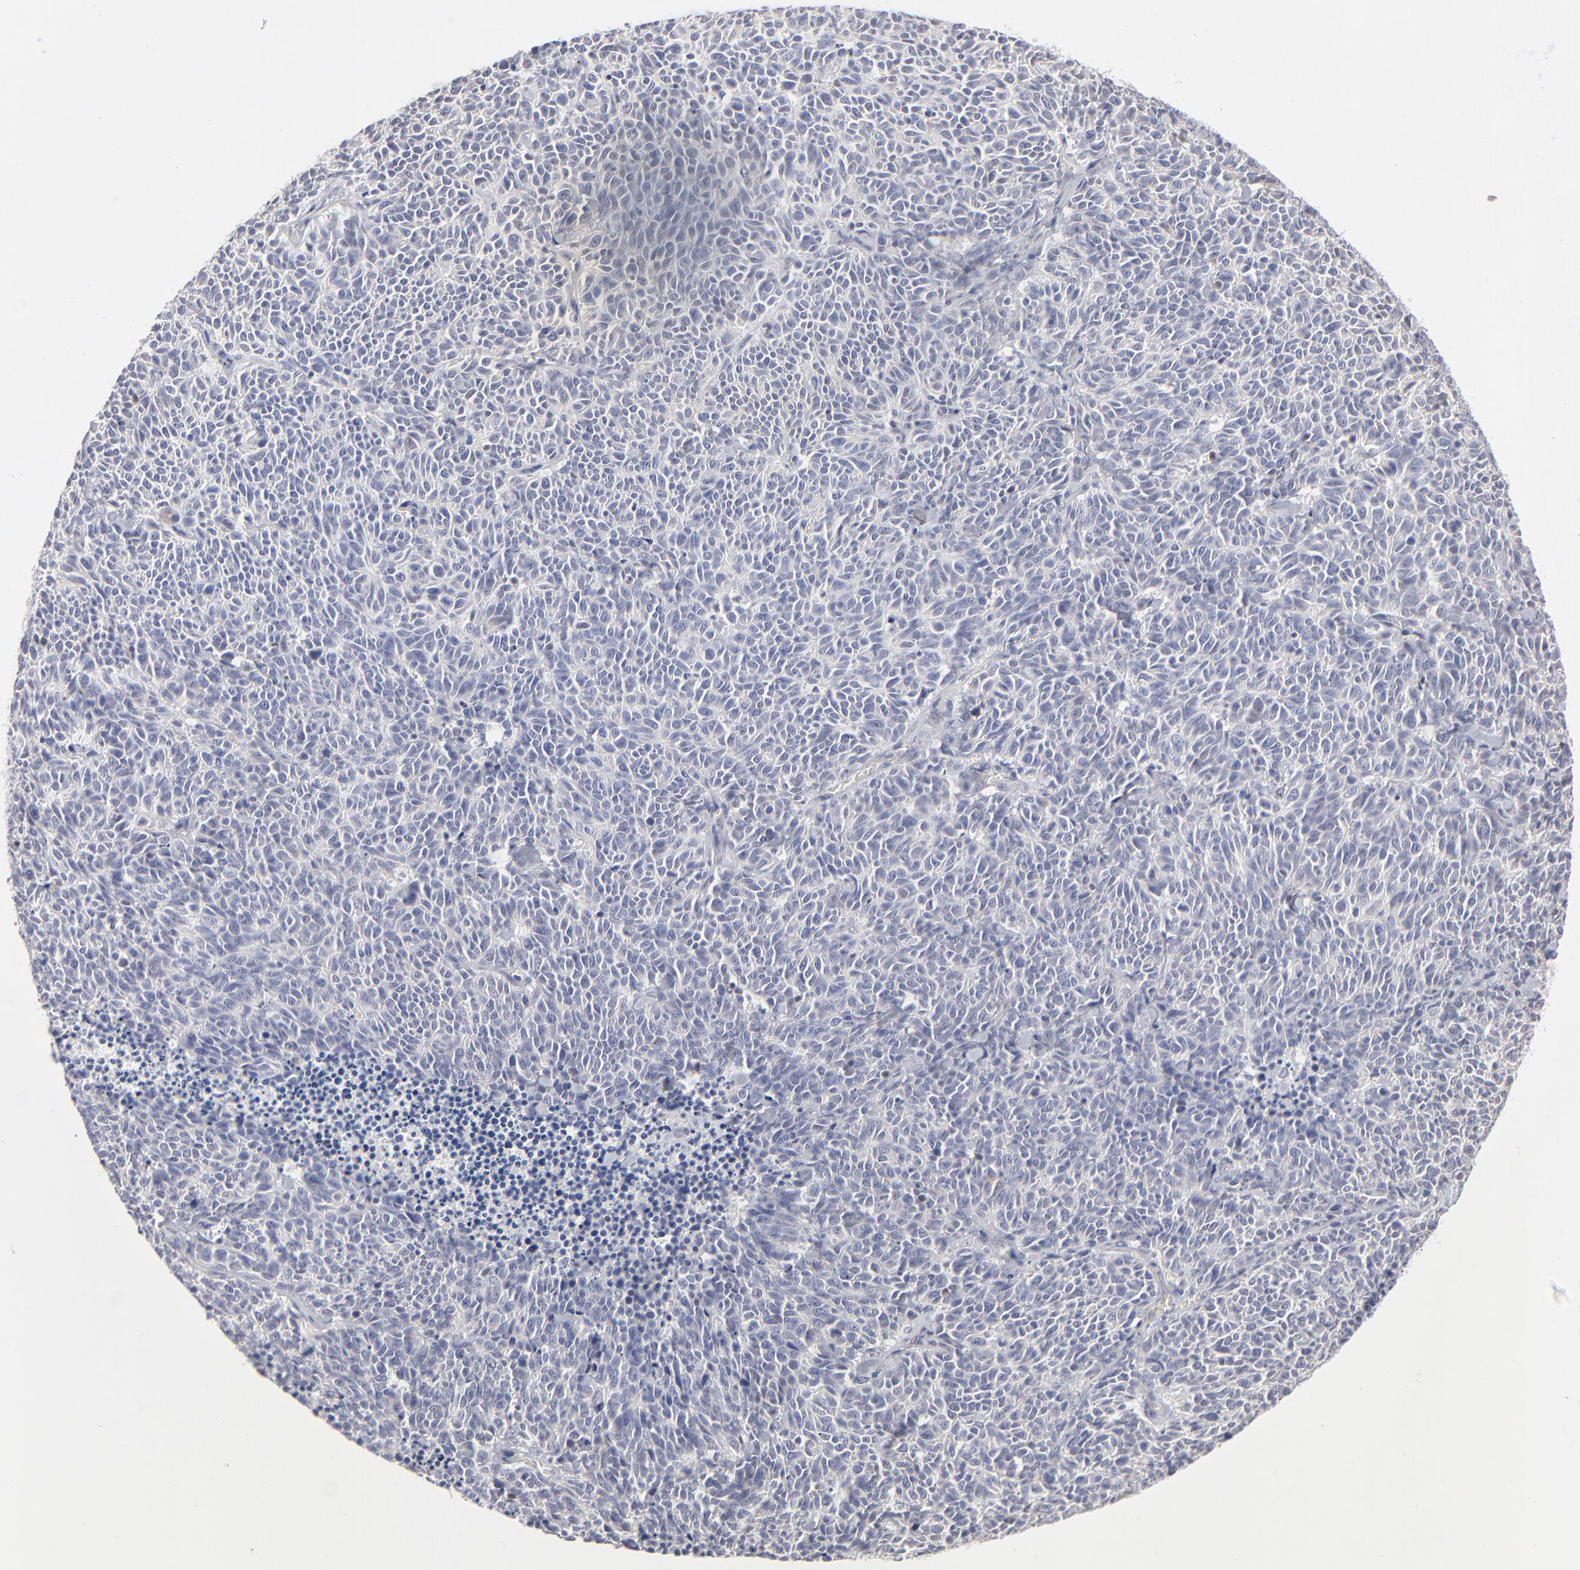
{"staining": {"intensity": "negative", "quantity": "none", "location": "none"}, "tissue": "lung cancer", "cell_type": "Tumor cells", "image_type": "cancer", "snomed": [{"axis": "morphology", "description": "Neoplasm, malignant, NOS"}, {"axis": "topography", "description": "Lung"}], "caption": "Tumor cells are negative for brown protein staining in lung cancer (malignant neoplasm). Brightfield microscopy of immunohistochemistry stained with DAB (3,3'-diaminobenzidine) (brown) and hematoxylin (blue), captured at high magnification.", "gene": "RBM3", "patient": {"sex": "female", "age": 58}}